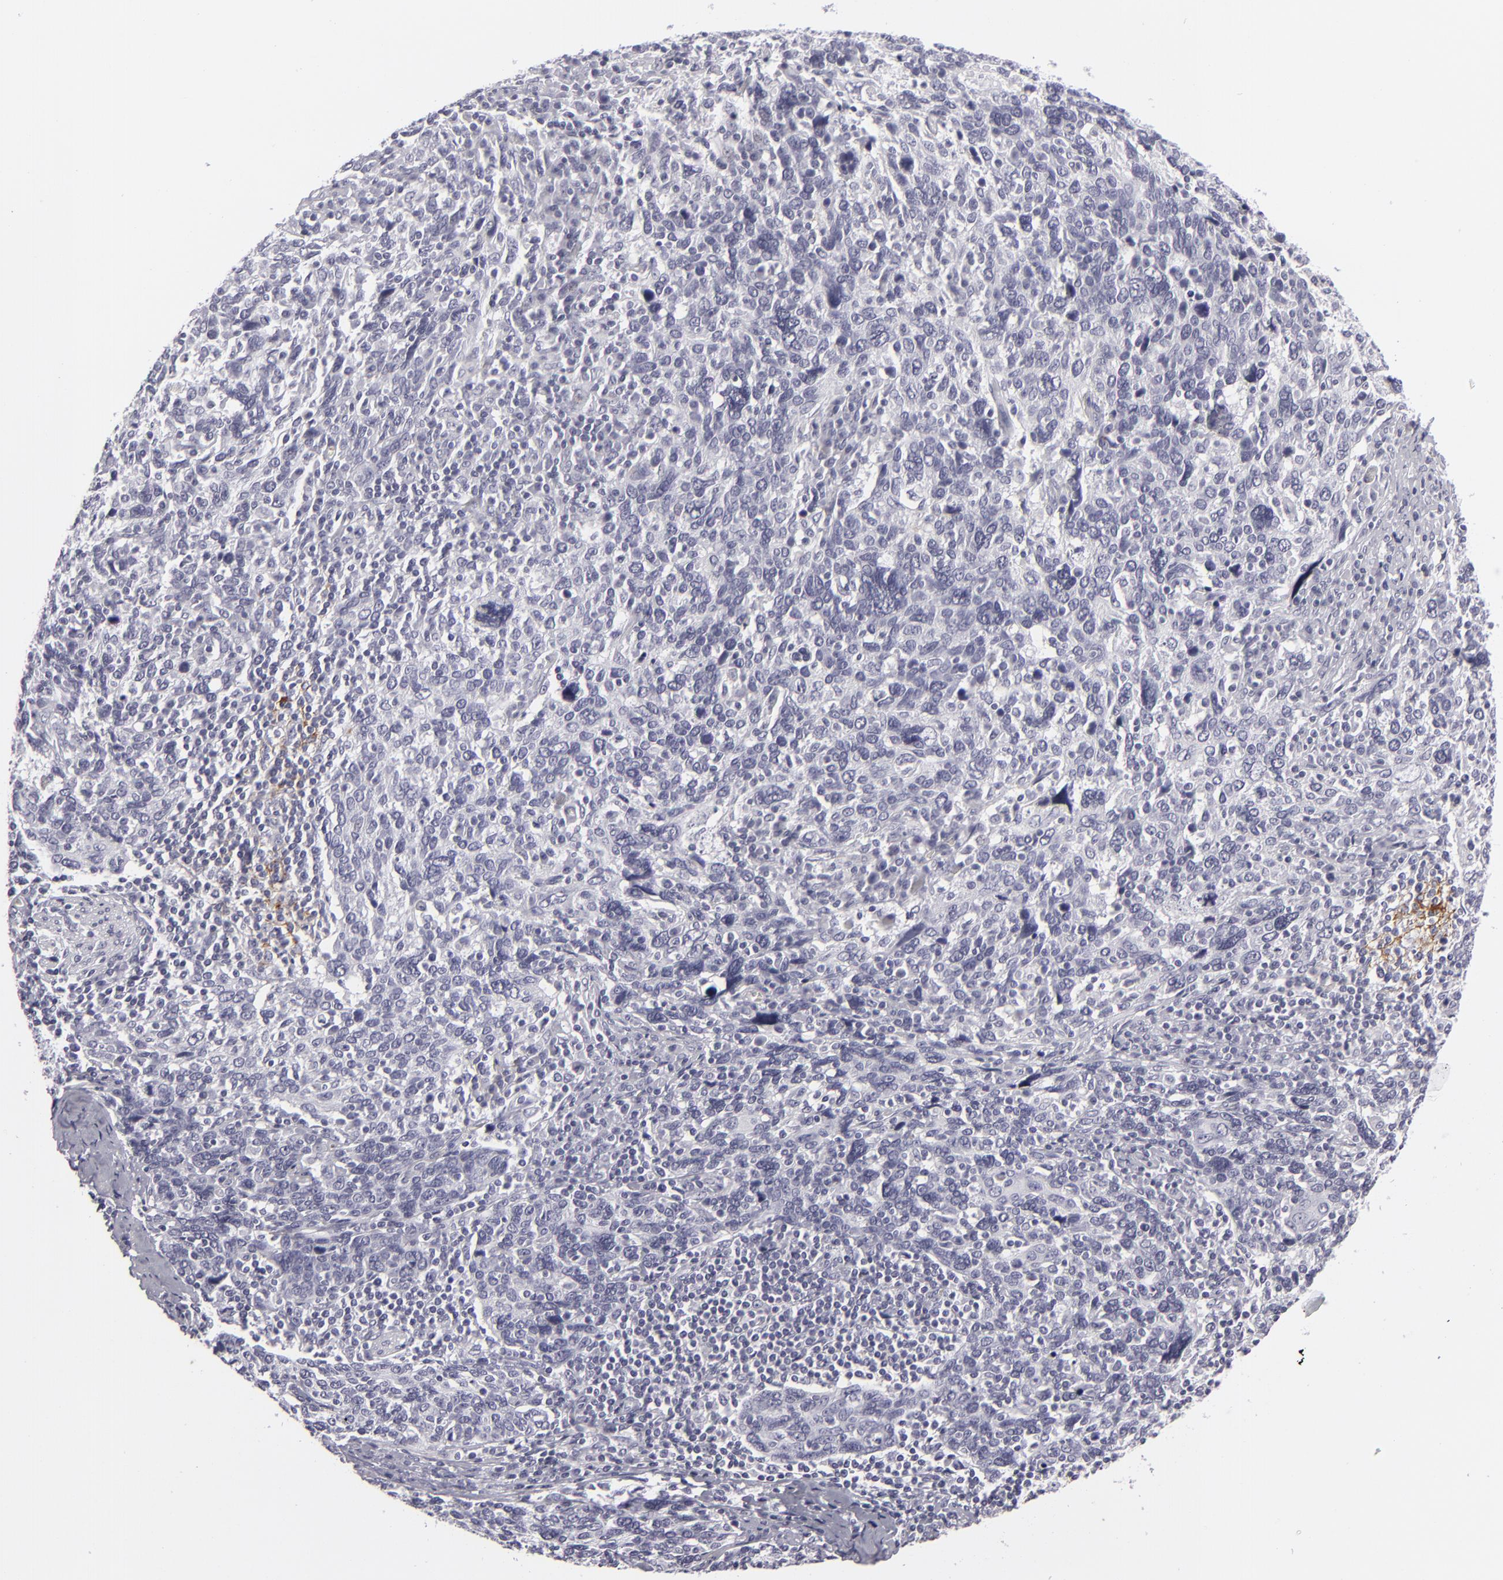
{"staining": {"intensity": "negative", "quantity": "none", "location": "none"}, "tissue": "cervical cancer", "cell_type": "Tumor cells", "image_type": "cancer", "snomed": [{"axis": "morphology", "description": "Squamous cell carcinoma, NOS"}, {"axis": "topography", "description": "Cervix"}], "caption": "Immunohistochemistry (IHC) of squamous cell carcinoma (cervical) reveals no expression in tumor cells.", "gene": "C9", "patient": {"sex": "female", "age": 41}}